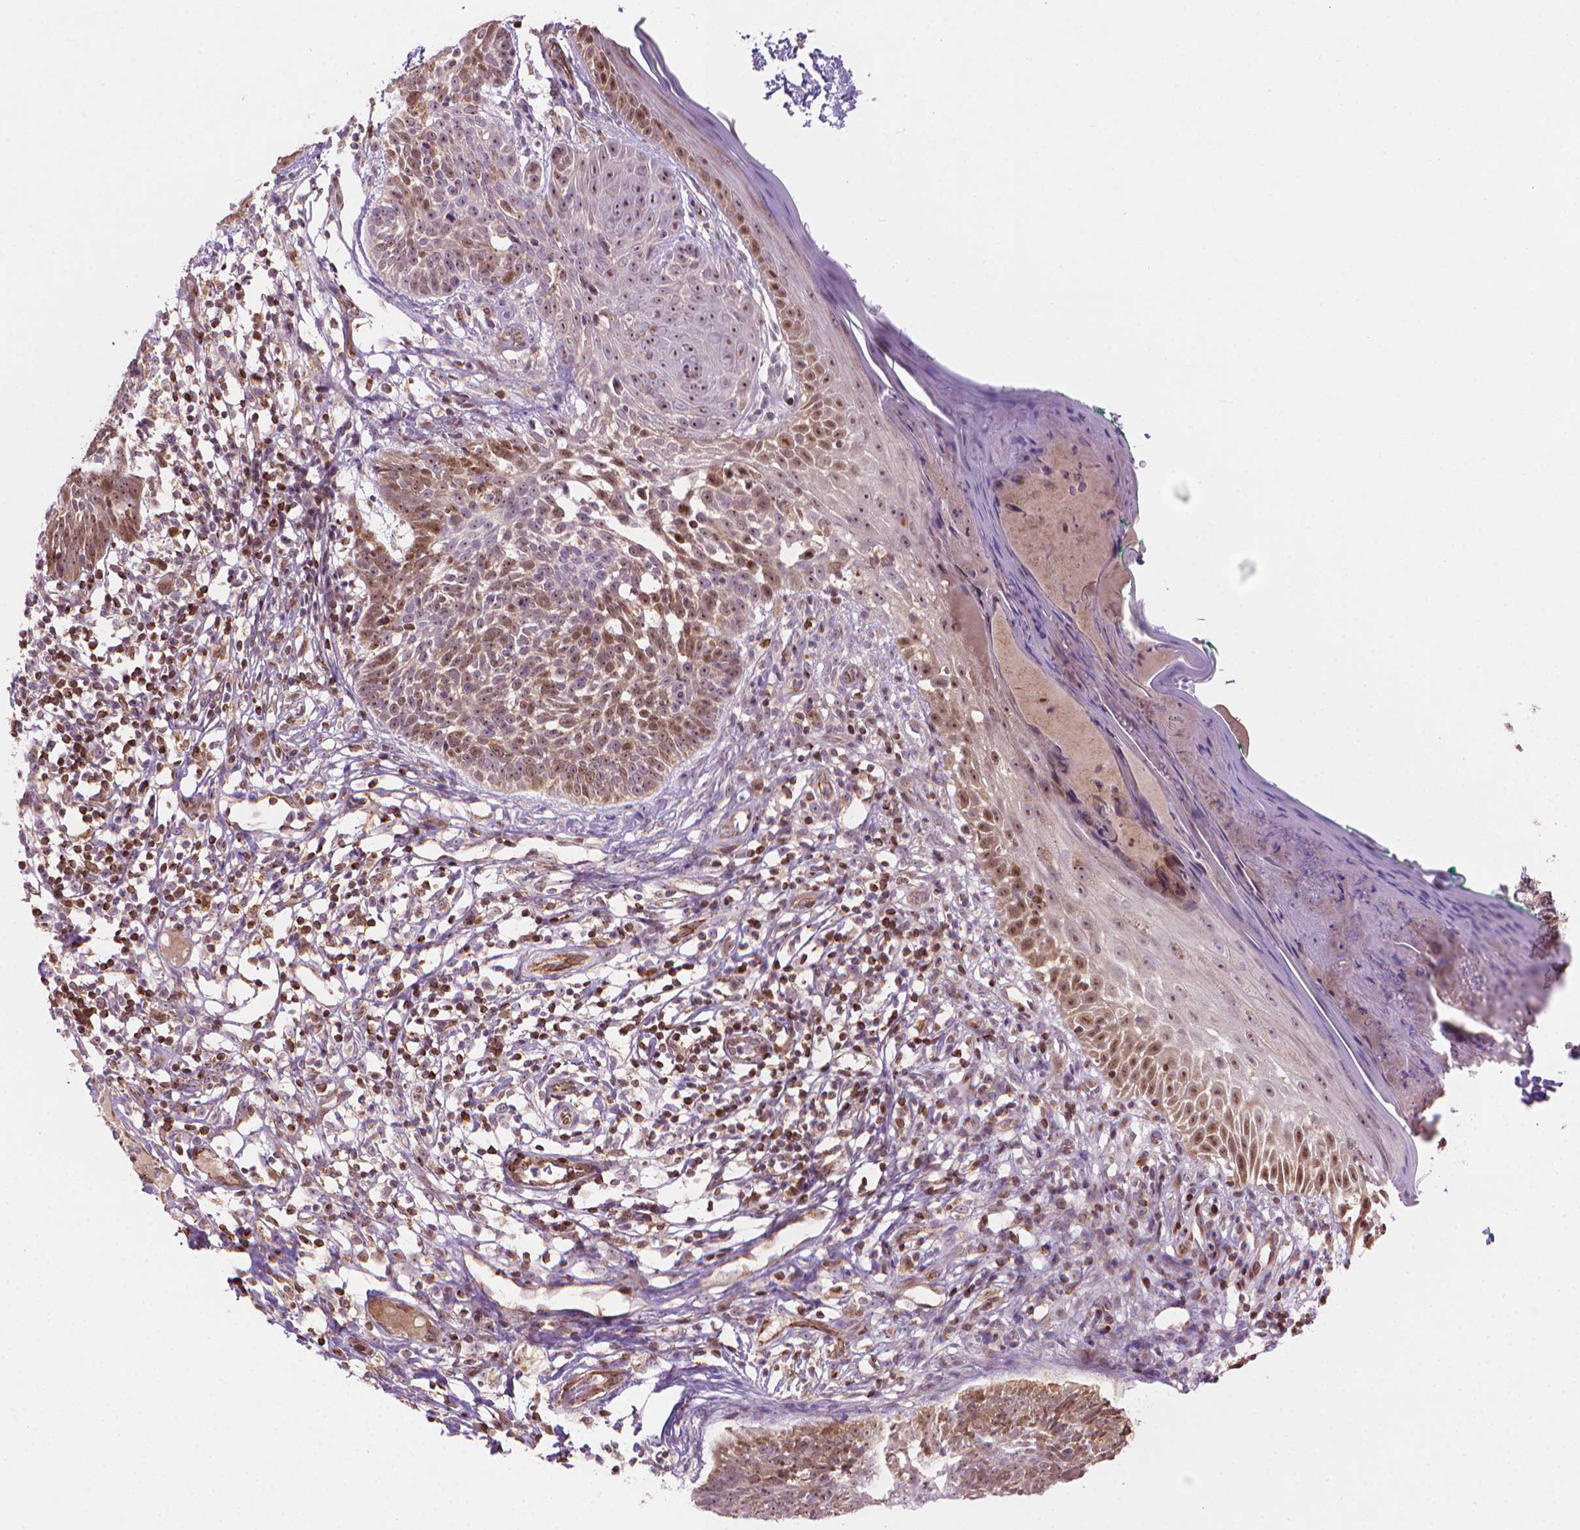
{"staining": {"intensity": "weak", "quantity": ">75%", "location": "nuclear"}, "tissue": "skin cancer", "cell_type": "Tumor cells", "image_type": "cancer", "snomed": [{"axis": "morphology", "description": "Basal cell carcinoma"}, {"axis": "topography", "description": "Skin"}], "caption": "Protein expression analysis of human basal cell carcinoma (skin) reveals weak nuclear positivity in about >75% of tumor cells. The protein is shown in brown color, while the nuclei are stained blue.", "gene": "SMC2", "patient": {"sex": "male", "age": 85}}